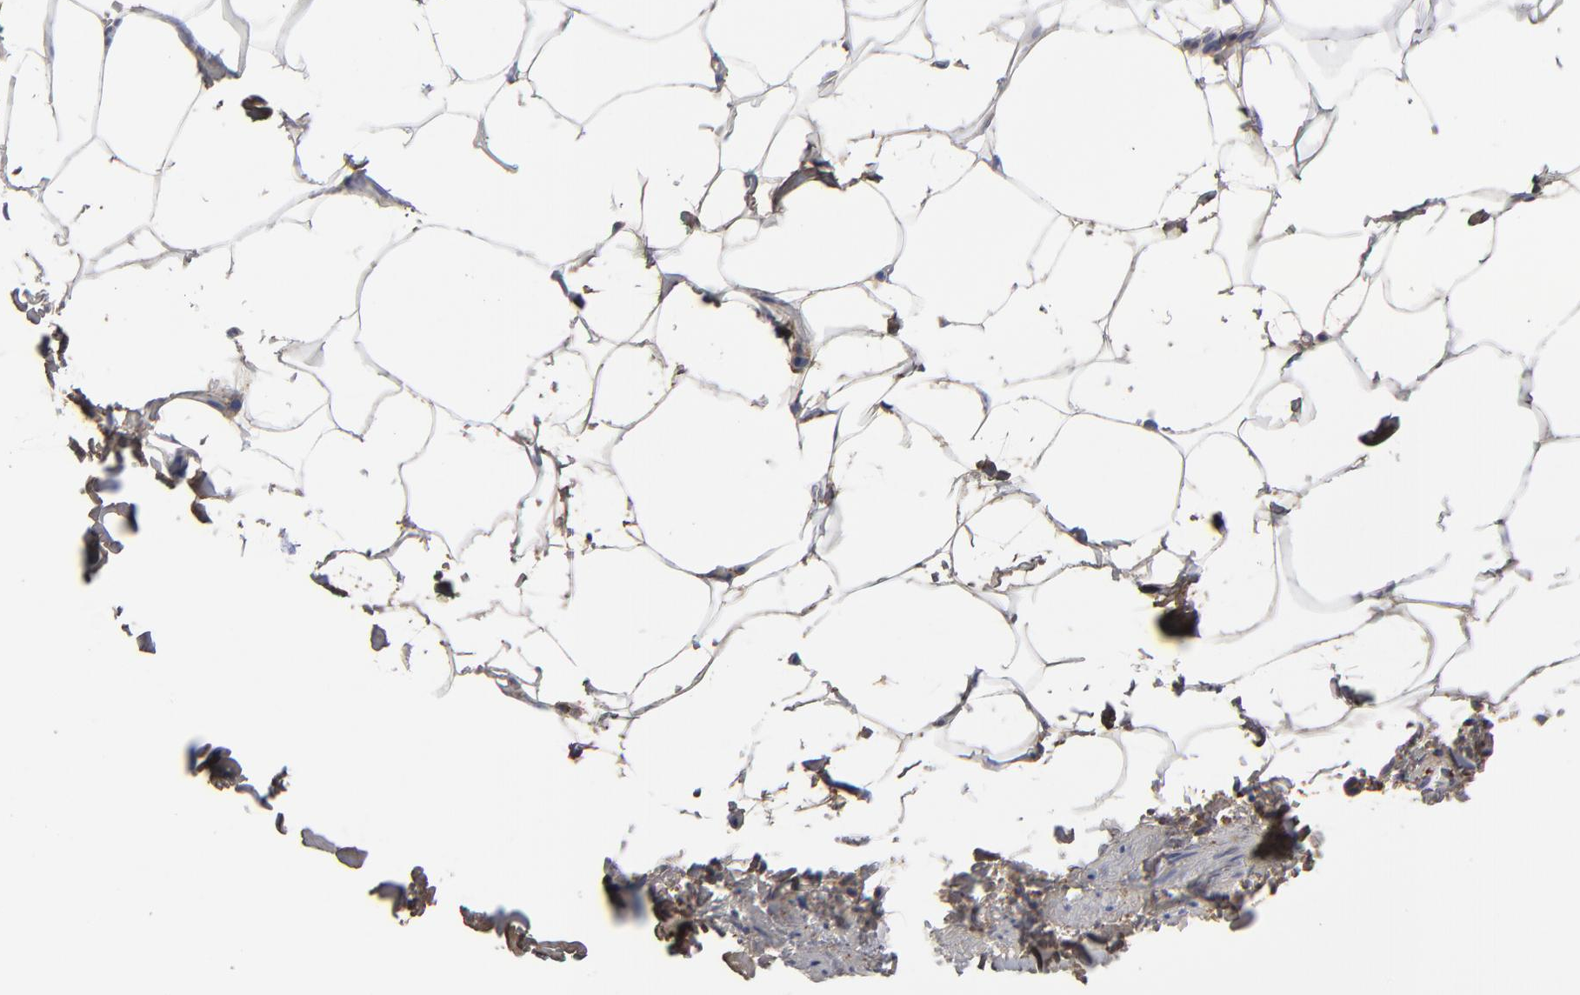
{"staining": {"intensity": "moderate", "quantity": ">75%", "location": "cytoplasmic/membranous"}, "tissue": "adipose tissue", "cell_type": "Adipocytes", "image_type": "normal", "snomed": [{"axis": "morphology", "description": "Normal tissue, NOS"}, {"axis": "topography", "description": "Vascular tissue"}], "caption": "This is a photomicrograph of IHC staining of benign adipose tissue, which shows moderate positivity in the cytoplasmic/membranous of adipocytes.", "gene": "DCN", "patient": {"sex": "male", "age": 41}}